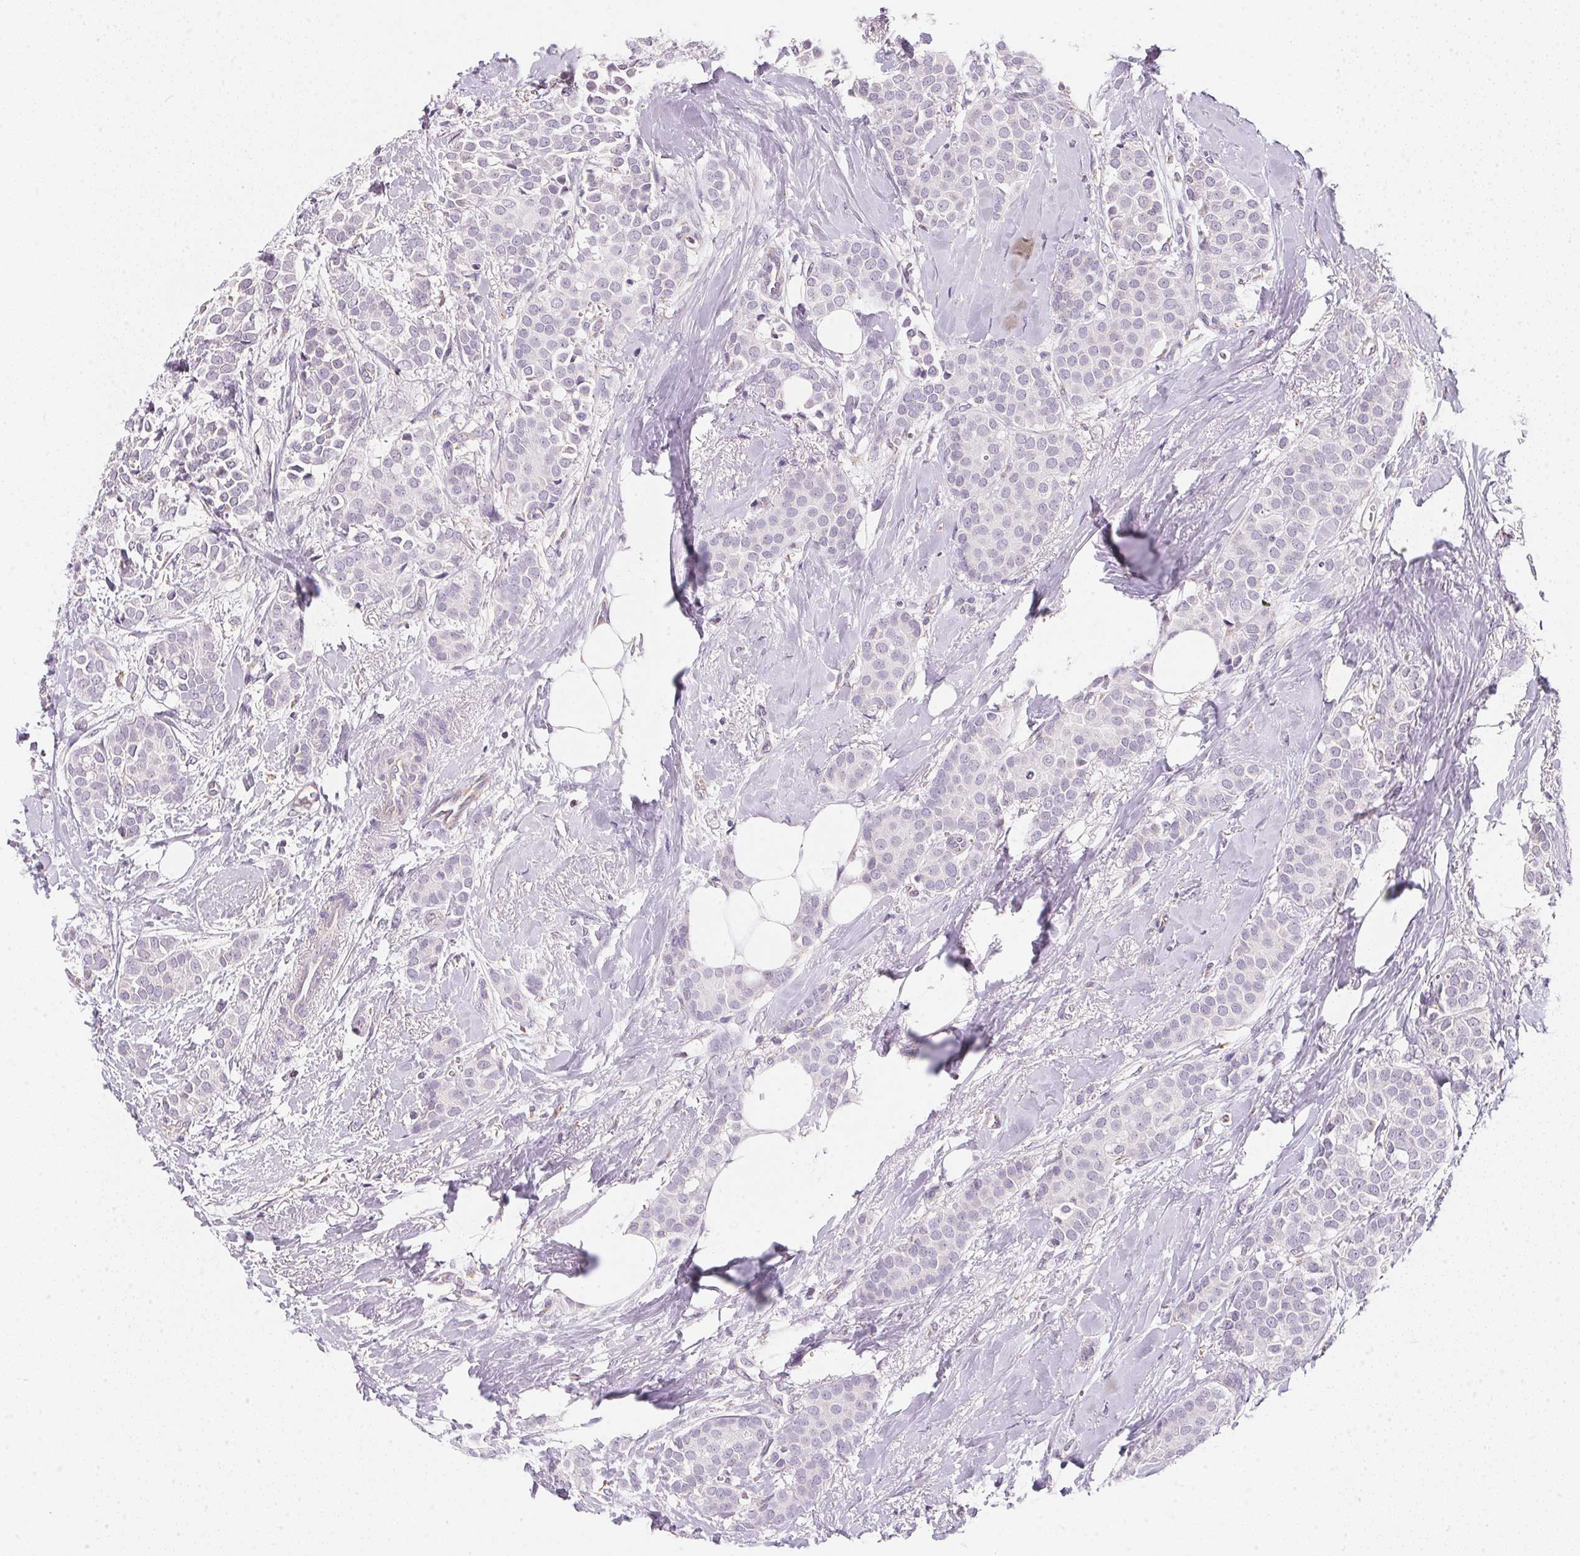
{"staining": {"intensity": "negative", "quantity": "none", "location": "none"}, "tissue": "breast cancer", "cell_type": "Tumor cells", "image_type": "cancer", "snomed": [{"axis": "morphology", "description": "Duct carcinoma"}, {"axis": "topography", "description": "Breast"}], "caption": "IHC image of human breast intraductal carcinoma stained for a protein (brown), which shows no positivity in tumor cells.", "gene": "GIPC2", "patient": {"sex": "female", "age": 79}}